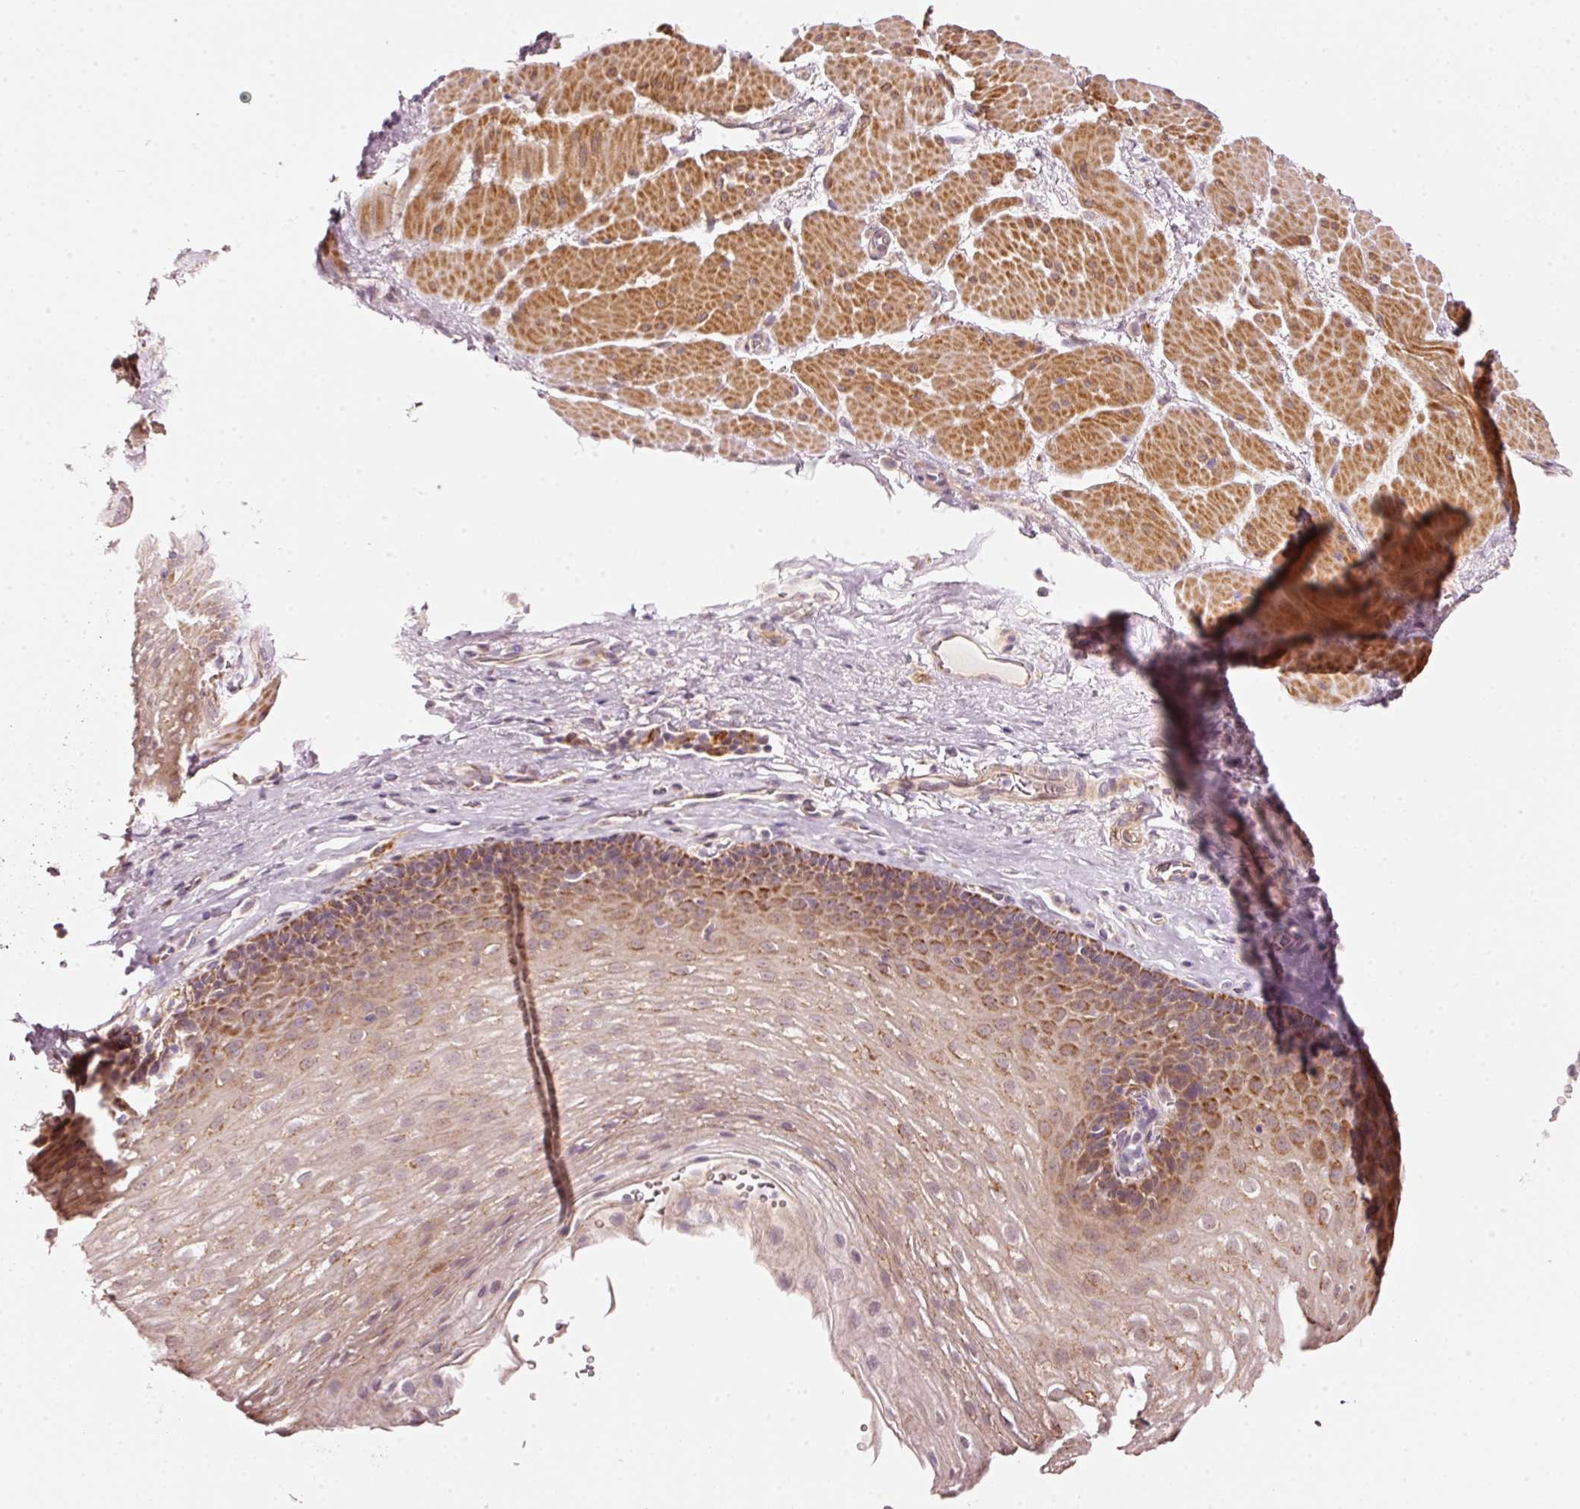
{"staining": {"intensity": "strong", "quantity": "25%-75%", "location": "cytoplasmic/membranous"}, "tissue": "esophagus", "cell_type": "Squamous epithelial cells", "image_type": "normal", "snomed": [{"axis": "morphology", "description": "Normal tissue, NOS"}, {"axis": "topography", "description": "Esophagus"}], "caption": "High-power microscopy captured an immunohistochemistry image of unremarkable esophagus, revealing strong cytoplasmic/membranous positivity in about 25%-75% of squamous epithelial cells.", "gene": "ARHGAP22", "patient": {"sex": "female", "age": 66}}